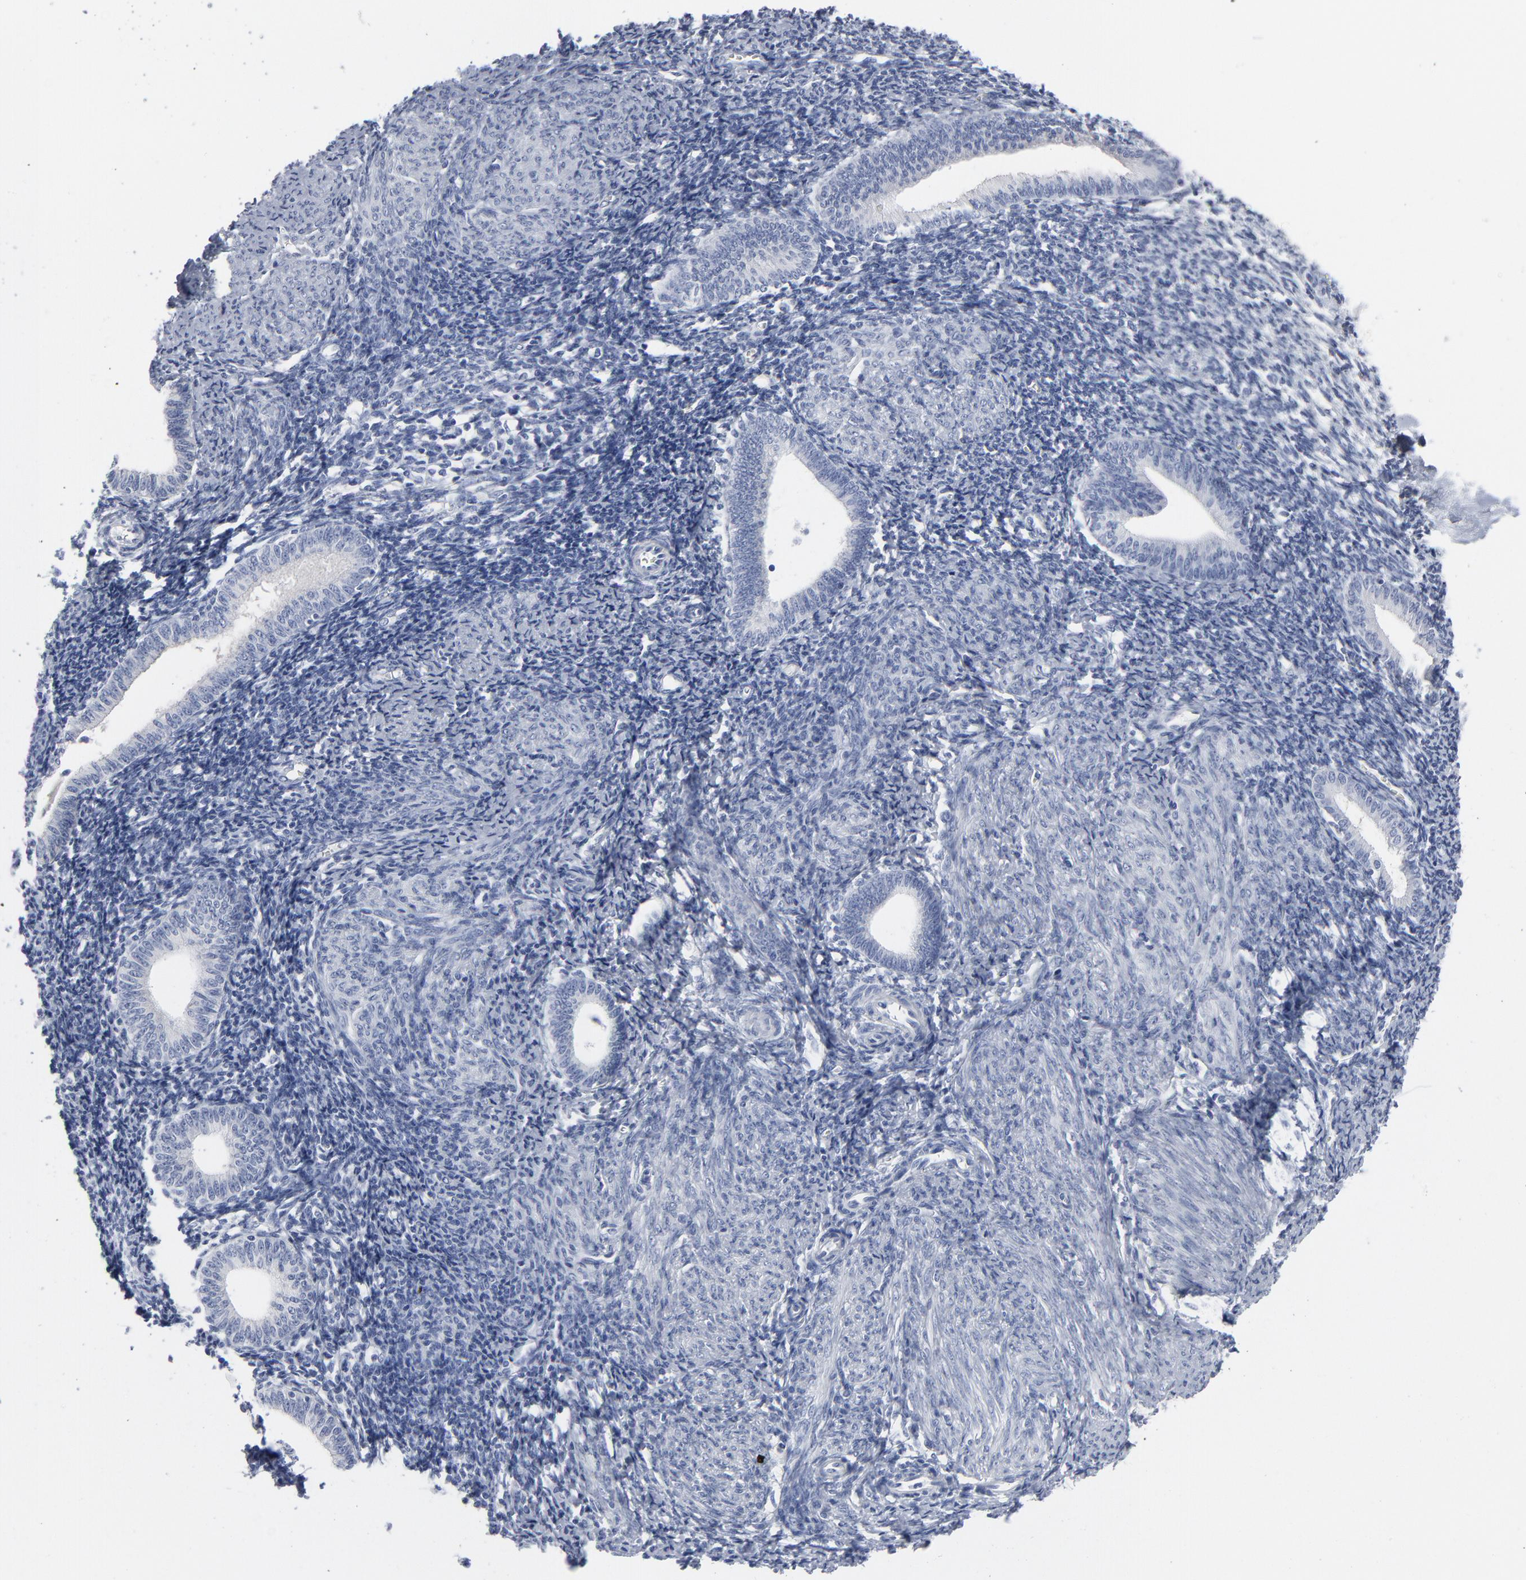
{"staining": {"intensity": "negative", "quantity": "none", "location": "none"}, "tissue": "endometrium", "cell_type": "Cells in endometrial stroma", "image_type": "normal", "snomed": [{"axis": "morphology", "description": "Normal tissue, NOS"}, {"axis": "topography", "description": "Endometrium"}], "caption": "An IHC image of unremarkable endometrium is shown. There is no staining in cells in endometrial stroma of endometrium. (DAB (3,3'-diaminobenzidine) immunohistochemistry (IHC), high magnification).", "gene": "PAGE1", "patient": {"sex": "female", "age": 57}}